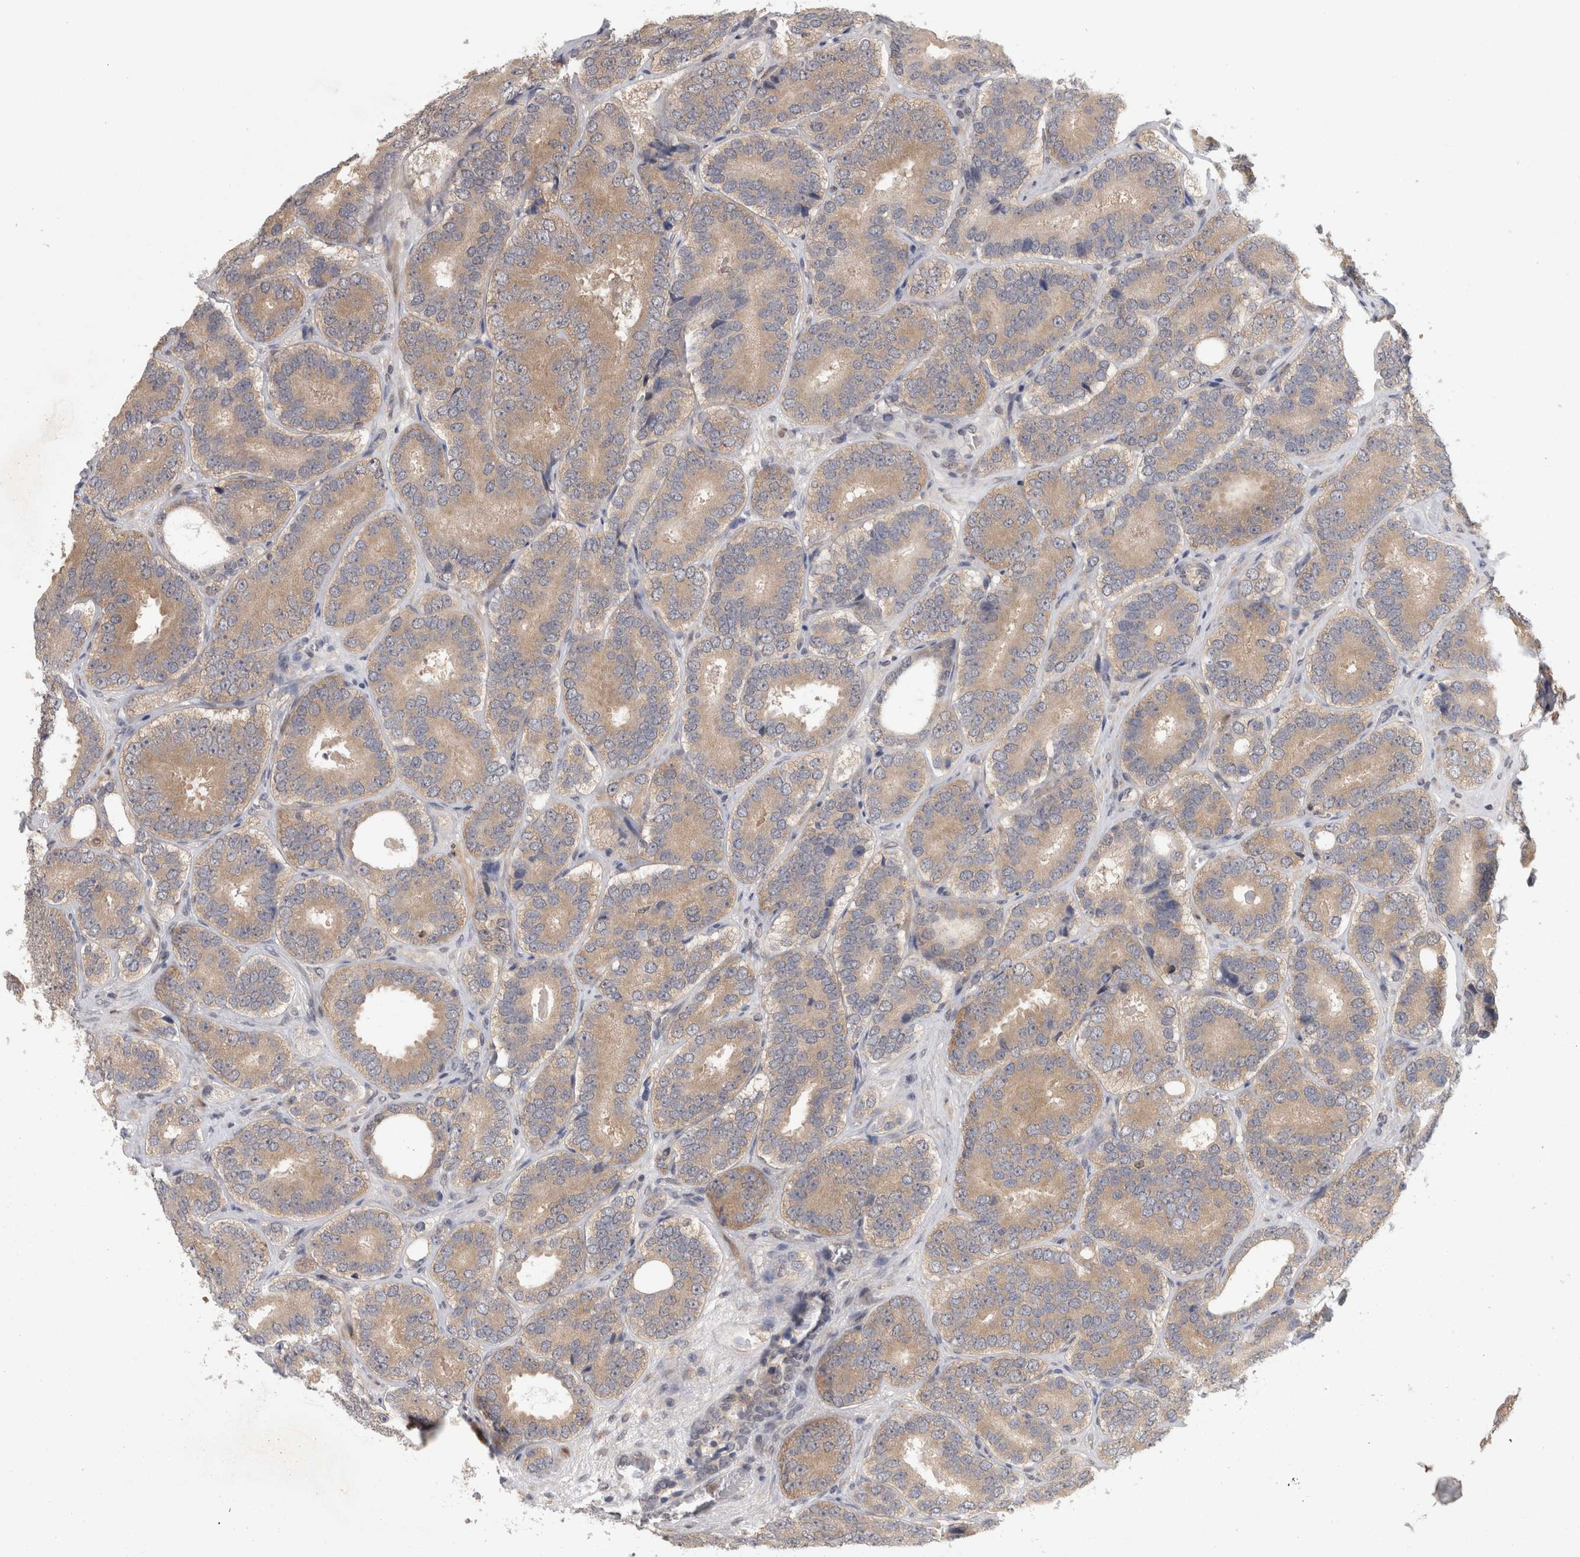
{"staining": {"intensity": "weak", "quantity": "25%-75%", "location": "cytoplasmic/membranous"}, "tissue": "prostate cancer", "cell_type": "Tumor cells", "image_type": "cancer", "snomed": [{"axis": "morphology", "description": "Adenocarcinoma, High grade"}, {"axis": "topography", "description": "Prostate"}], "caption": "IHC histopathology image of neoplastic tissue: human prostate cancer stained using immunohistochemistry reveals low levels of weak protein expression localized specifically in the cytoplasmic/membranous of tumor cells, appearing as a cytoplasmic/membranous brown color.", "gene": "PIGP", "patient": {"sex": "male", "age": 56}}